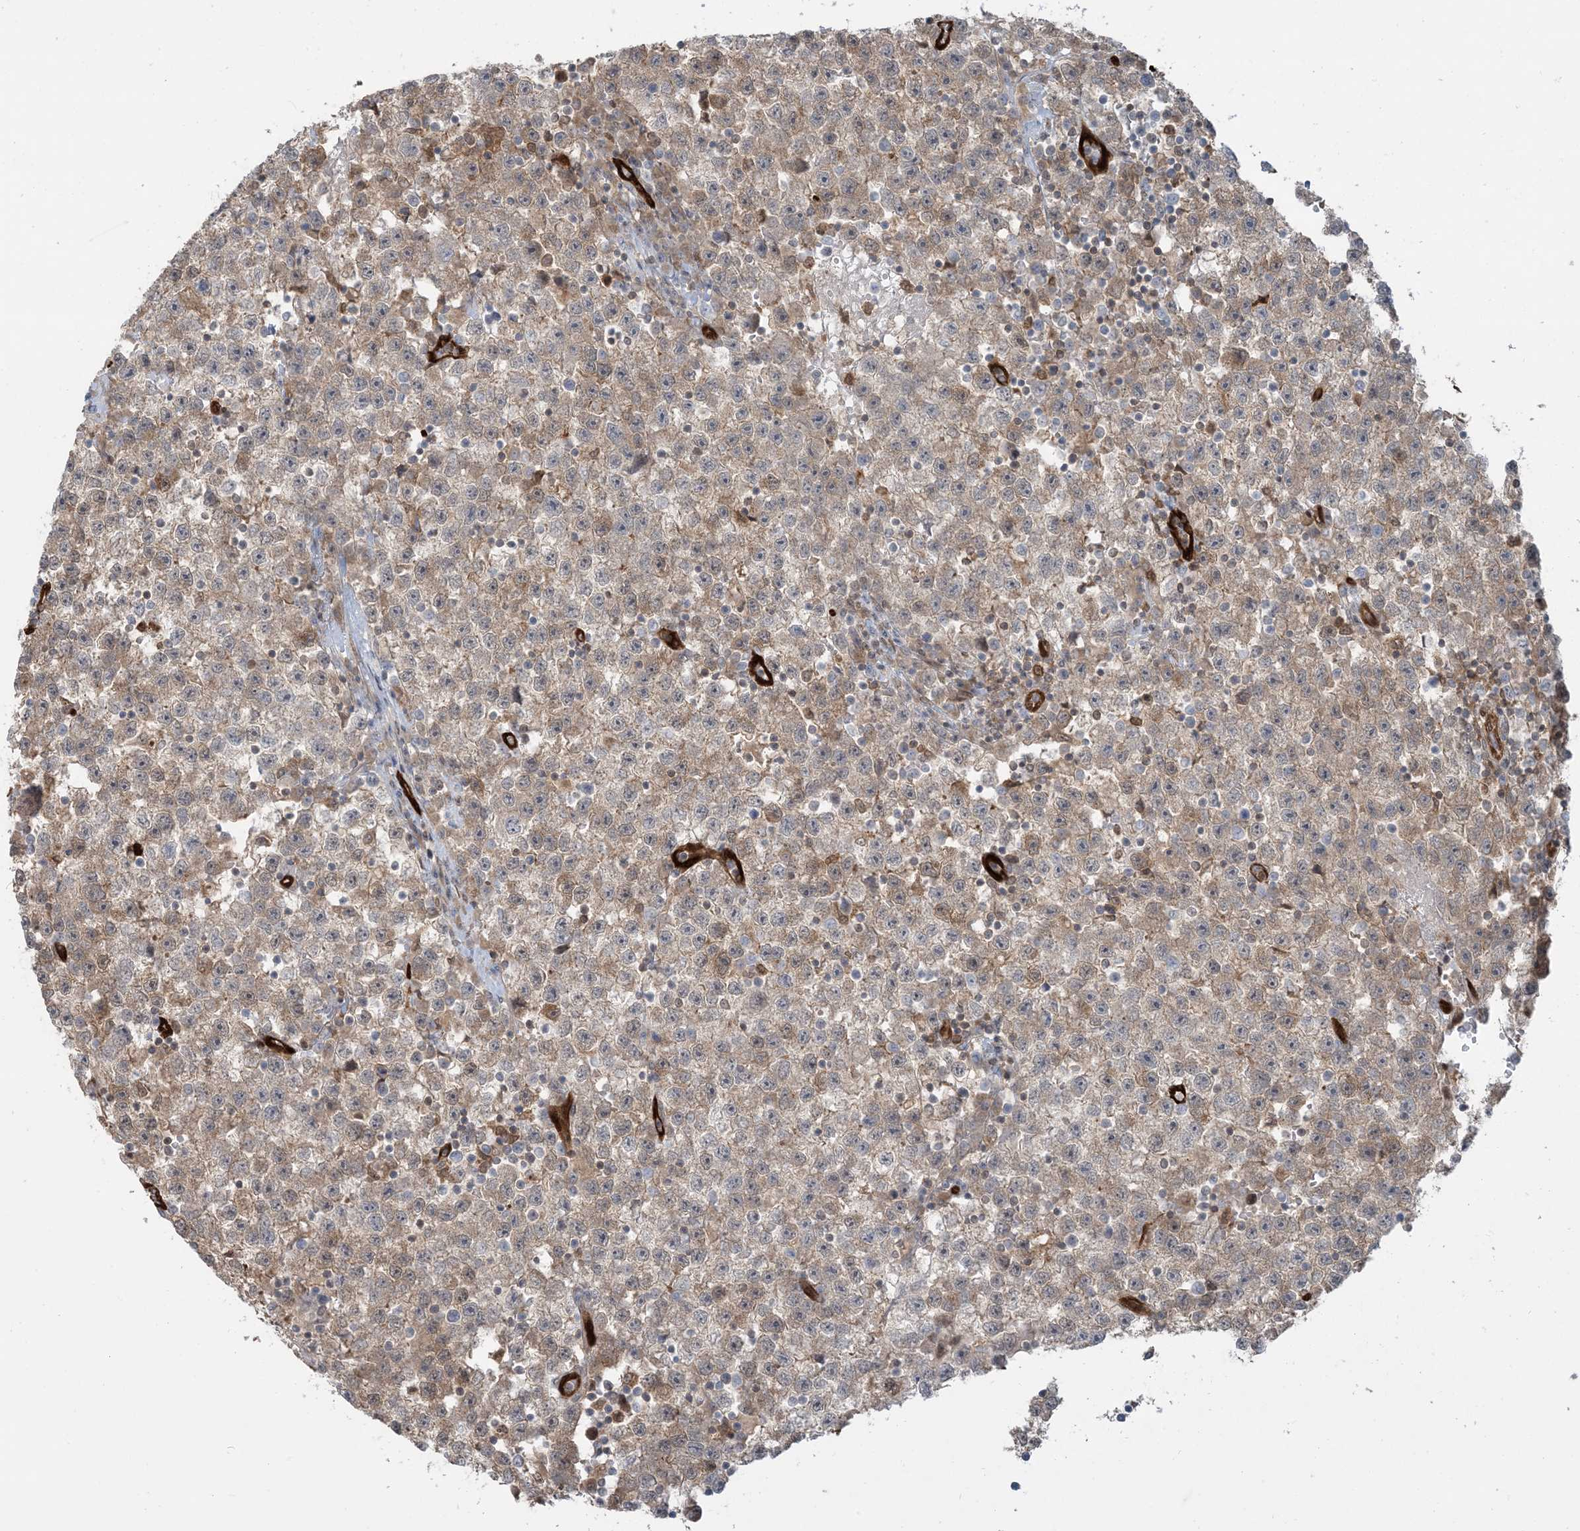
{"staining": {"intensity": "moderate", "quantity": ">75%", "location": "cytoplasmic/membranous"}, "tissue": "testis cancer", "cell_type": "Tumor cells", "image_type": "cancer", "snomed": [{"axis": "morphology", "description": "Seminoma, NOS"}, {"axis": "topography", "description": "Testis"}], "caption": "Testis seminoma tissue displays moderate cytoplasmic/membranous positivity in about >75% of tumor cells, visualized by immunohistochemistry.", "gene": "PPM1F", "patient": {"sex": "male", "age": 22}}